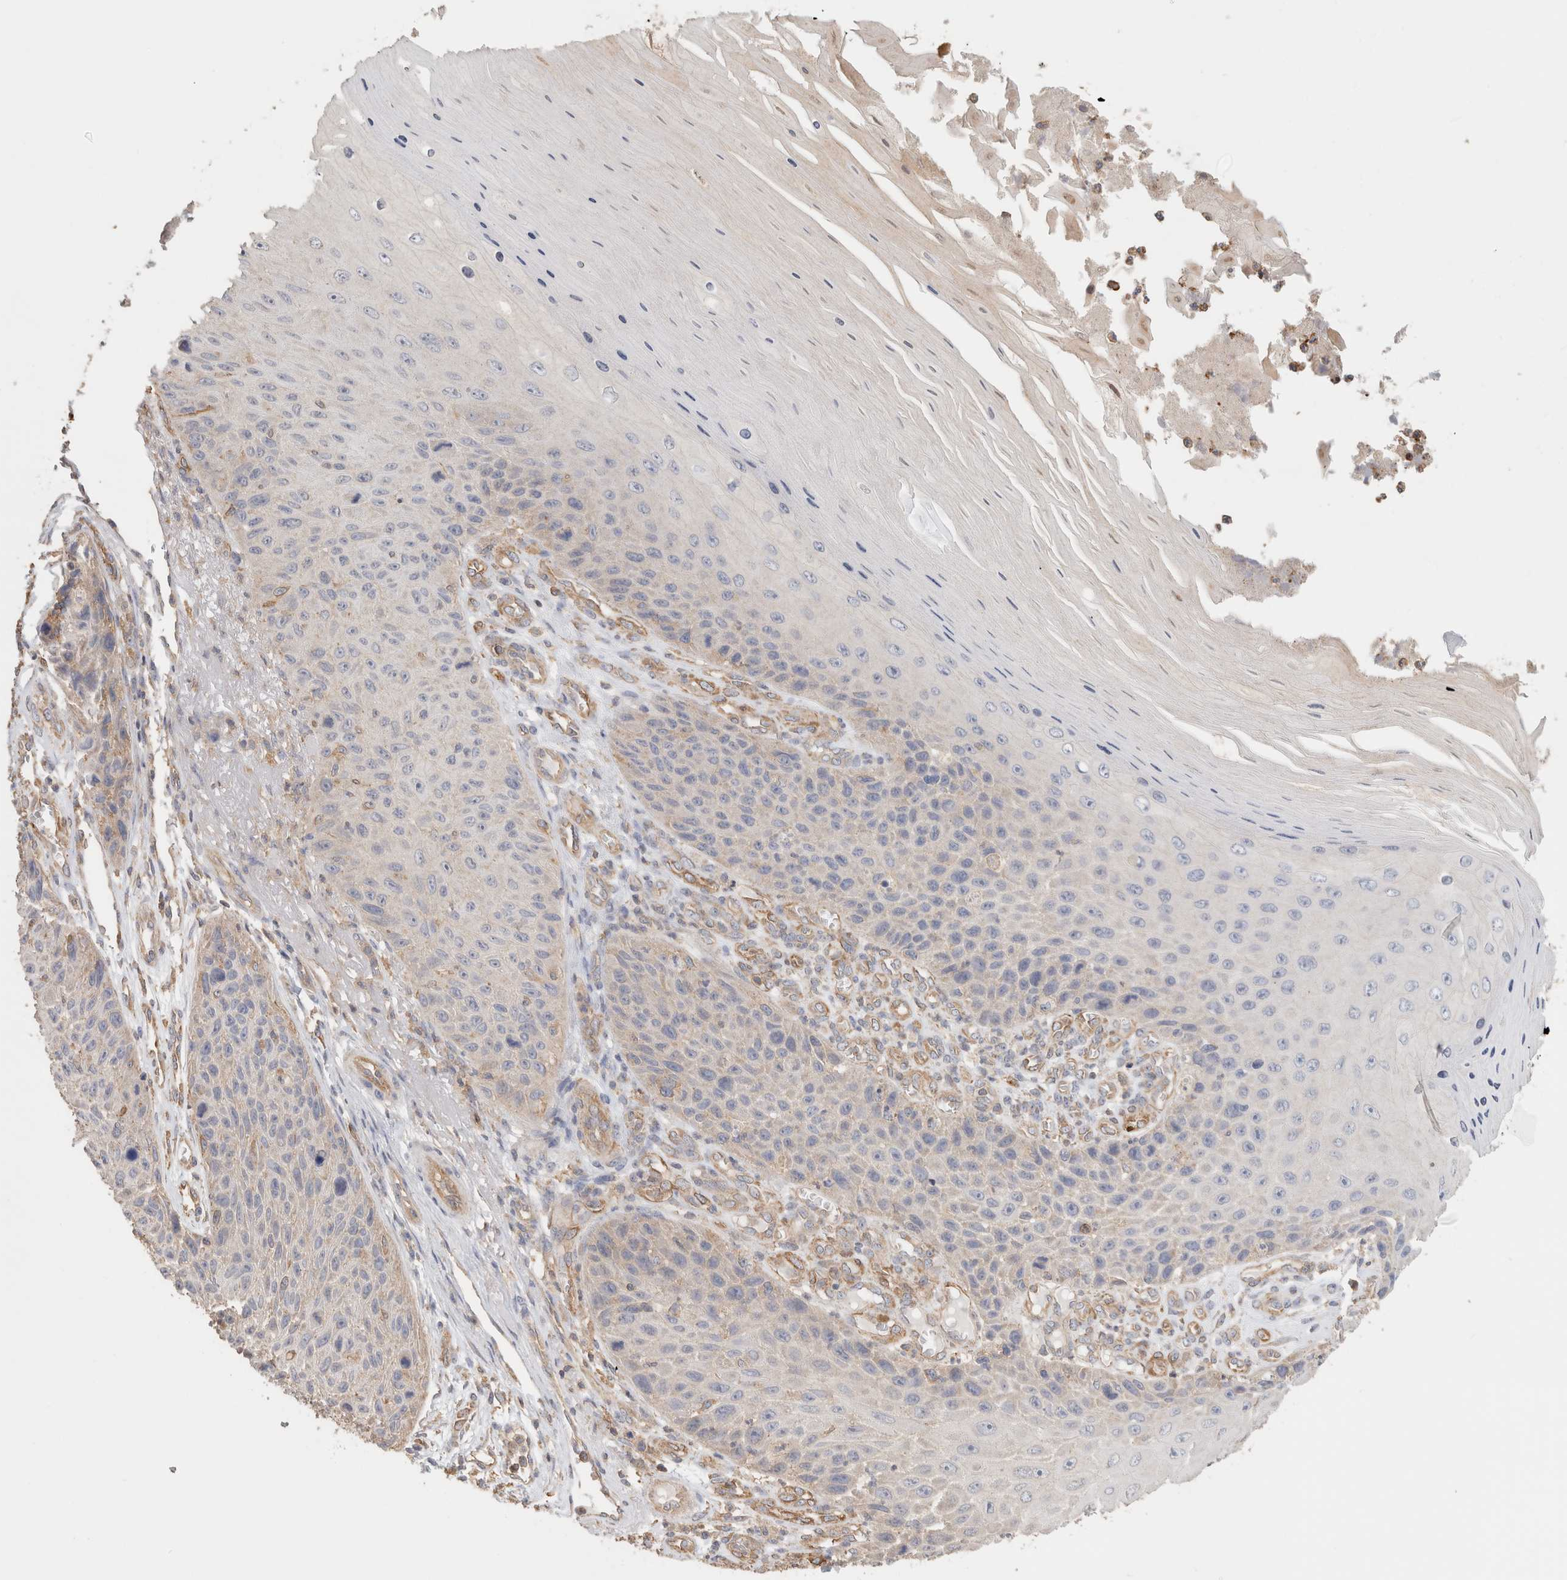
{"staining": {"intensity": "negative", "quantity": "none", "location": "none"}, "tissue": "skin cancer", "cell_type": "Tumor cells", "image_type": "cancer", "snomed": [{"axis": "morphology", "description": "Squamous cell carcinoma, NOS"}, {"axis": "topography", "description": "Skin"}], "caption": "Tumor cells show no significant staining in skin cancer (squamous cell carcinoma).", "gene": "CFAP418", "patient": {"sex": "female", "age": 88}}